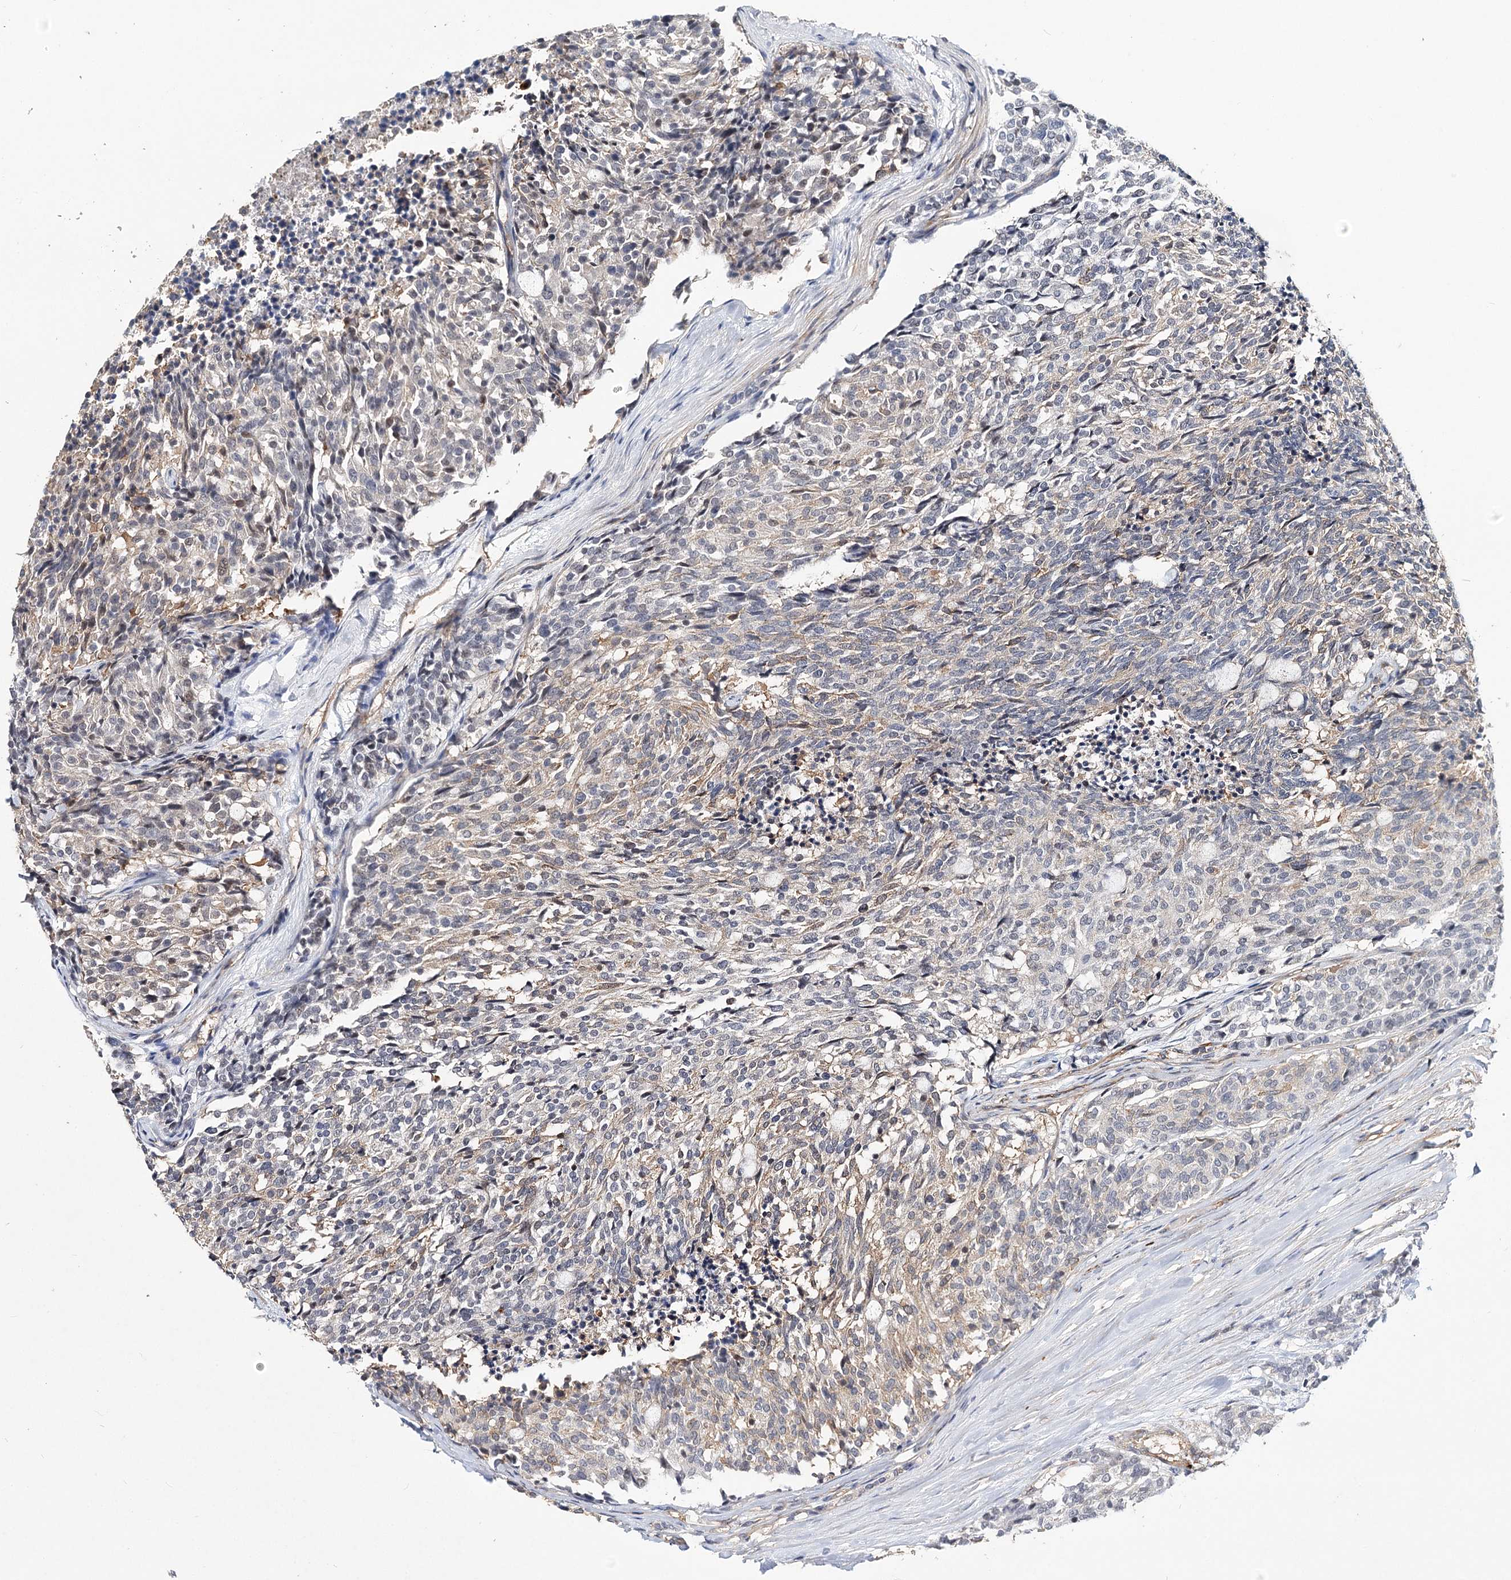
{"staining": {"intensity": "weak", "quantity": "<25%", "location": "cytoplasmic/membranous"}, "tissue": "carcinoid", "cell_type": "Tumor cells", "image_type": "cancer", "snomed": [{"axis": "morphology", "description": "Carcinoid, malignant, NOS"}, {"axis": "topography", "description": "Pancreas"}], "caption": "An IHC image of carcinoid (malignant) is shown. There is no staining in tumor cells of carcinoid (malignant).", "gene": "TMEM218", "patient": {"sex": "female", "age": 54}}